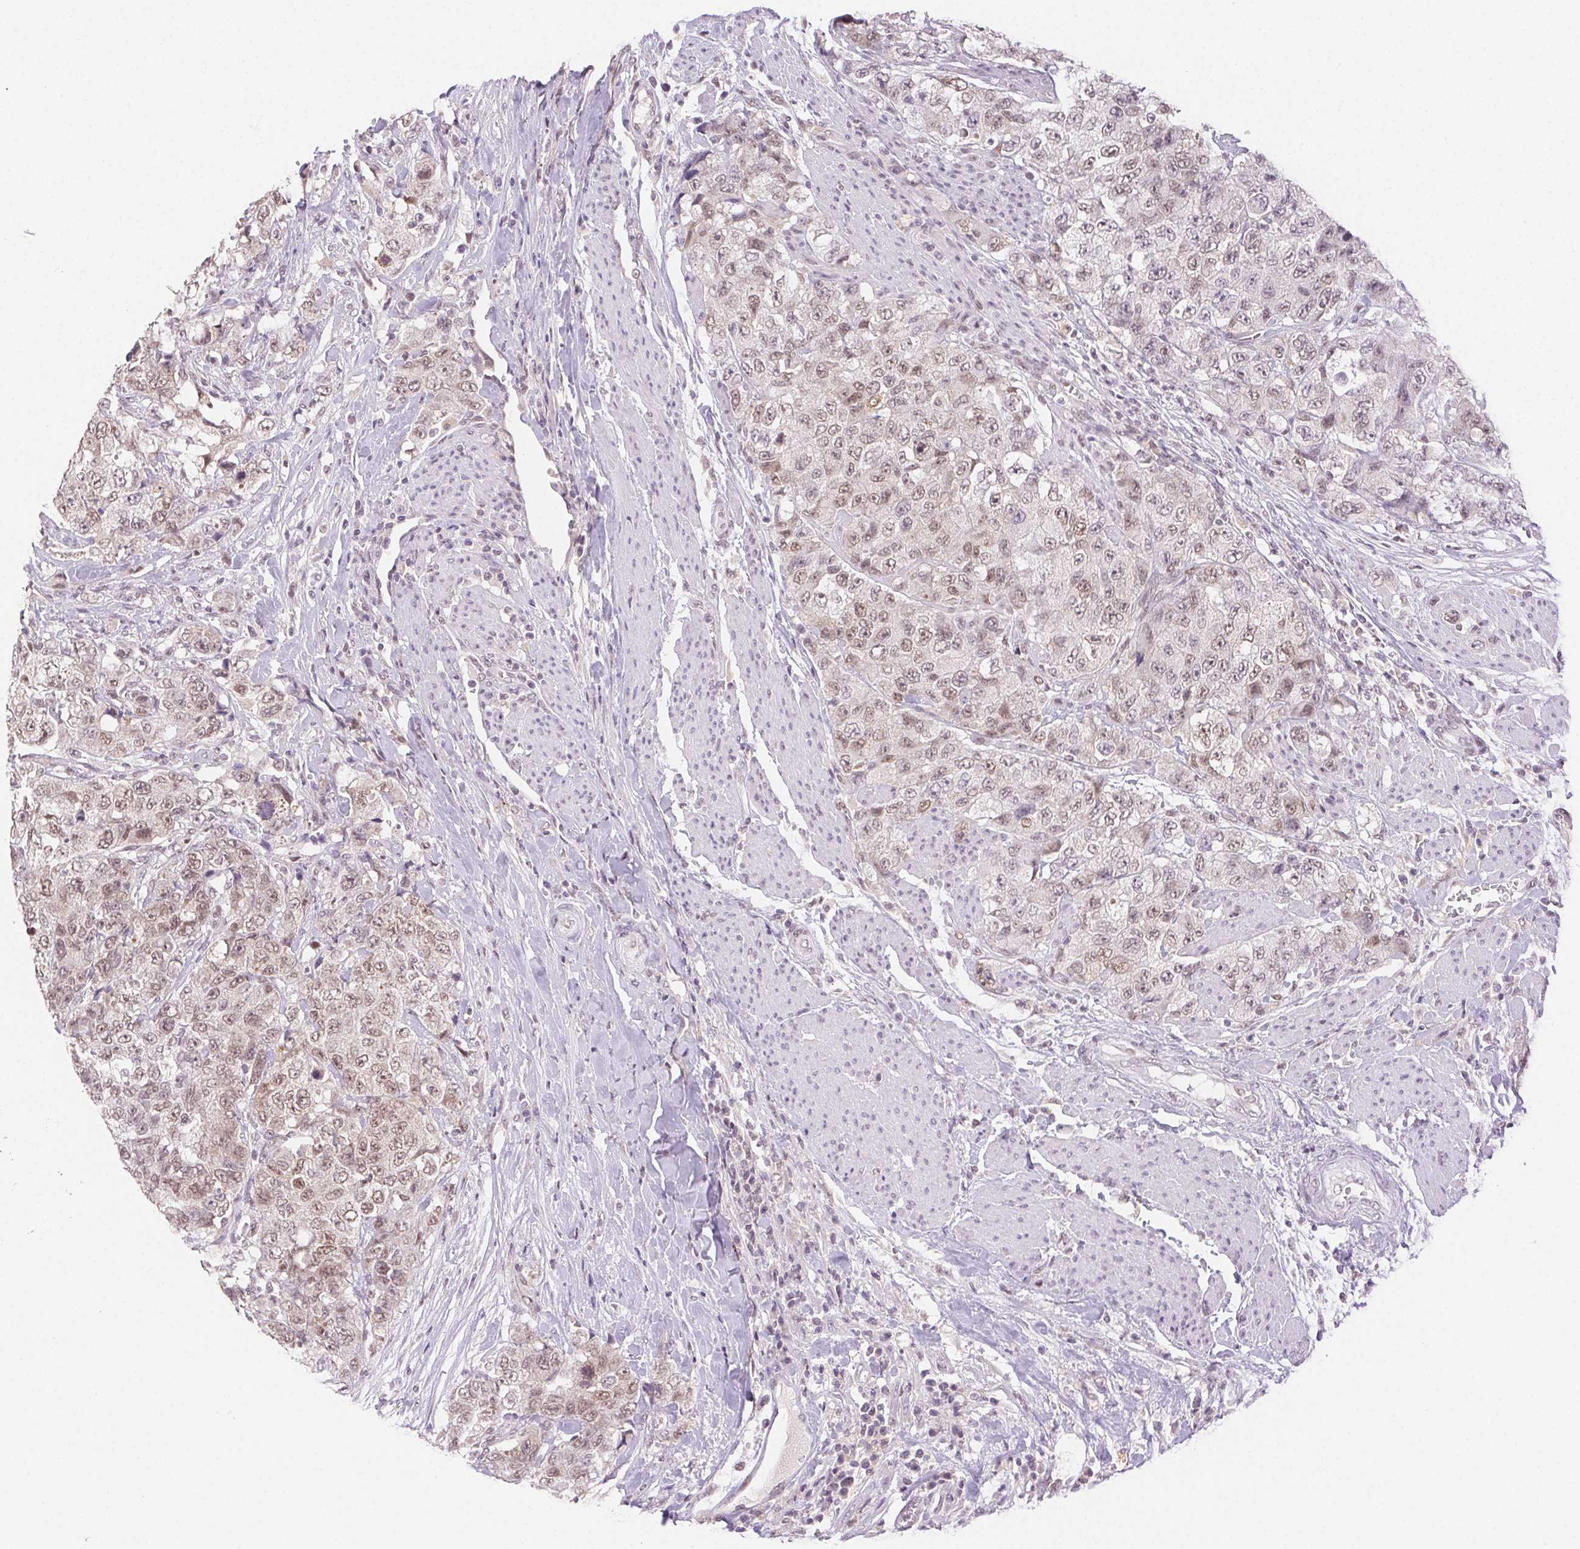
{"staining": {"intensity": "moderate", "quantity": "25%-75%", "location": "nuclear"}, "tissue": "urothelial cancer", "cell_type": "Tumor cells", "image_type": "cancer", "snomed": [{"axis": "morphology", "description": "Urothelial carcinoma, High grade"}, {"axis": "topography", "description": "Urinary bladder"}], "caption": "Protein staining of urothelial carcinoma (high-grade) tissue exhibits moderate nuclear staining in about 25%-75% of tumor cells.", "gene": "H2AZ2", "patient": {"sex": "female", "age": 78}}